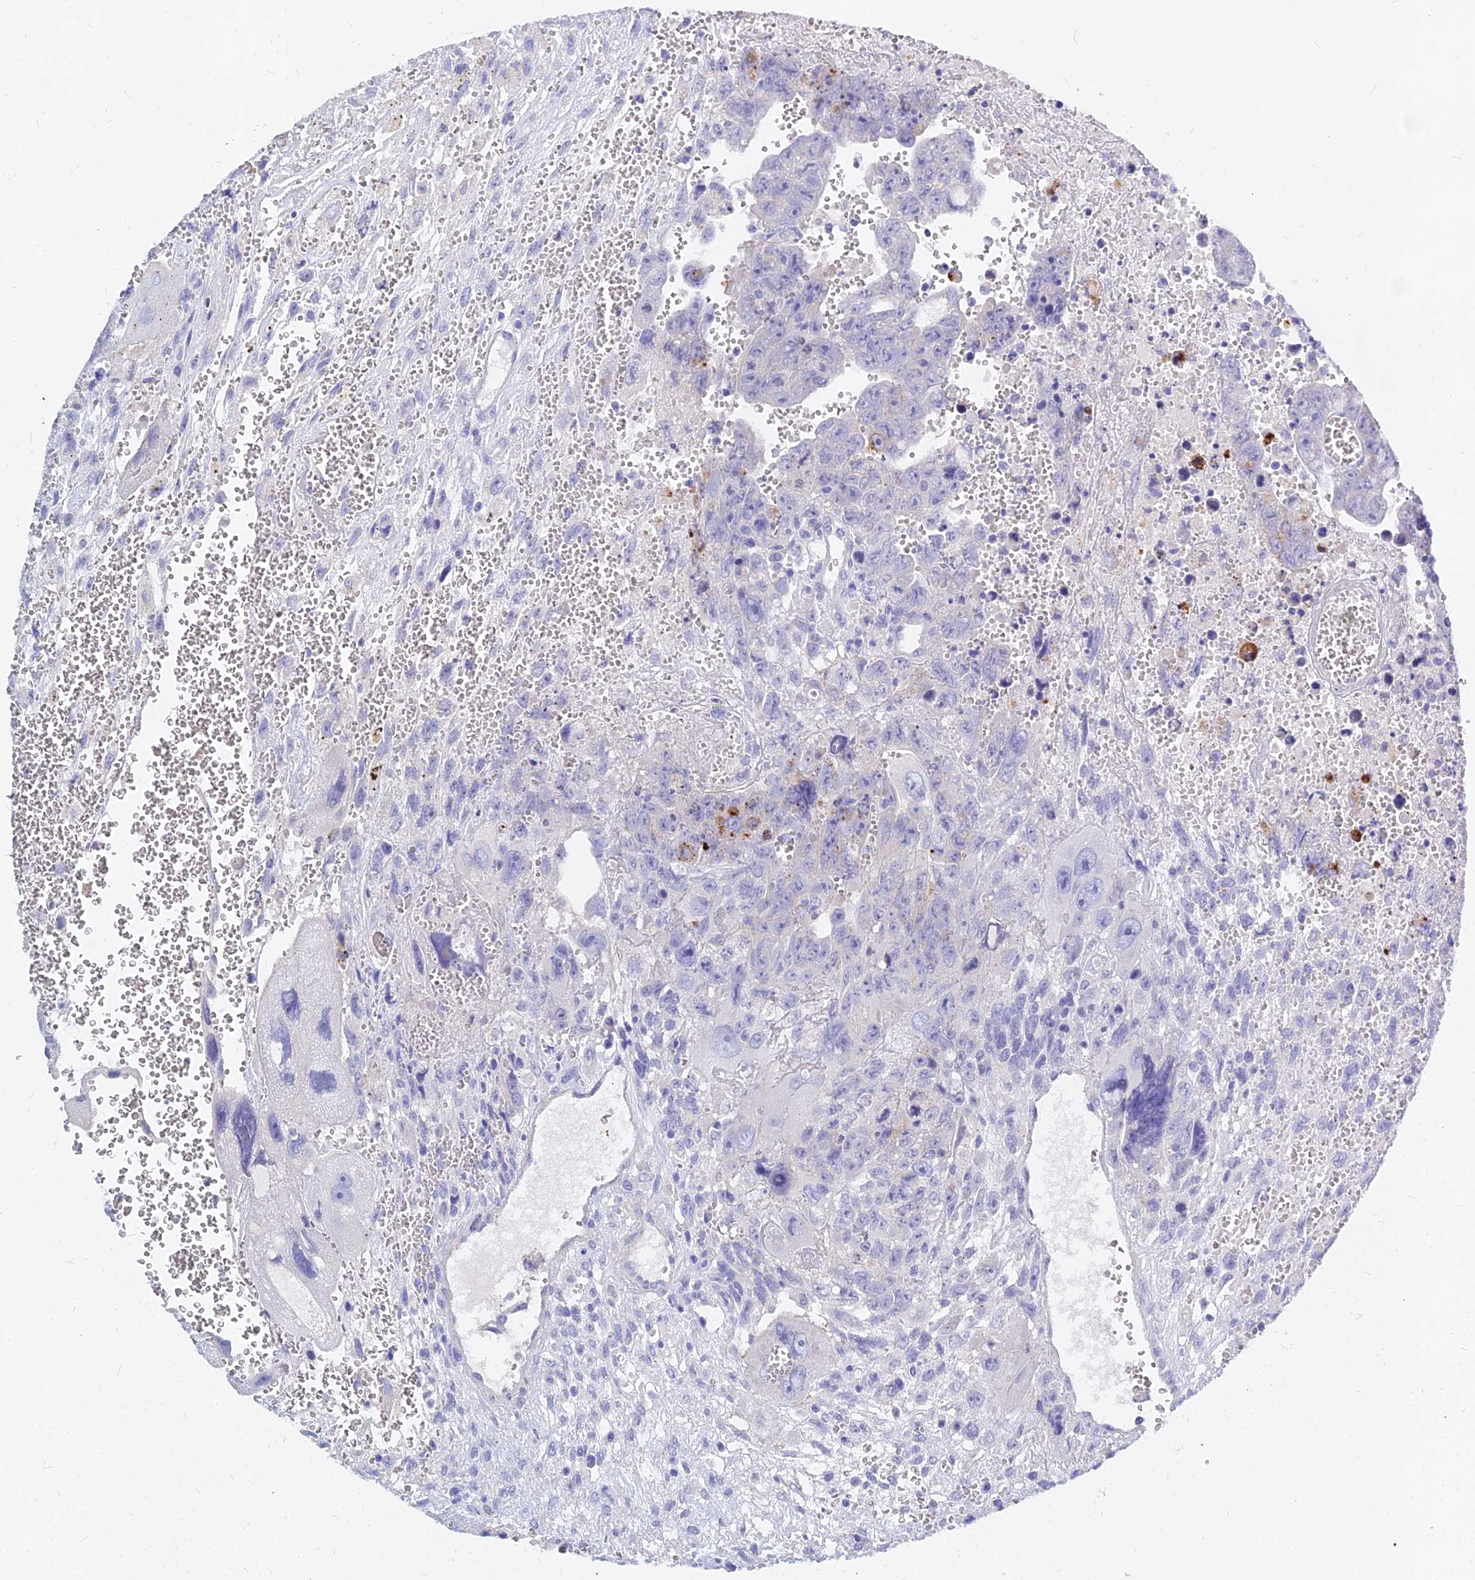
{"staining": {"intensity": "negative", "quantity": "none", "location": "none"}, "tissue": "testis cancer", "cell_type": "Tumor cells", "image_type": "cancer", "snomed": [{"axis": "morphology", "description": "Carcinoma, Embryonal, NOS"}, {"axis": "topography", "description": "Testis"}], "caption": "Immunohistochemistry (IHC) photomicrograph of human testis cancer (embryonal carcinoma) stained for a protein (brown), which shows no positivity in tumor cells.", "gene": "ZNF552", "patient": {"sex": "male", "age": 28}}